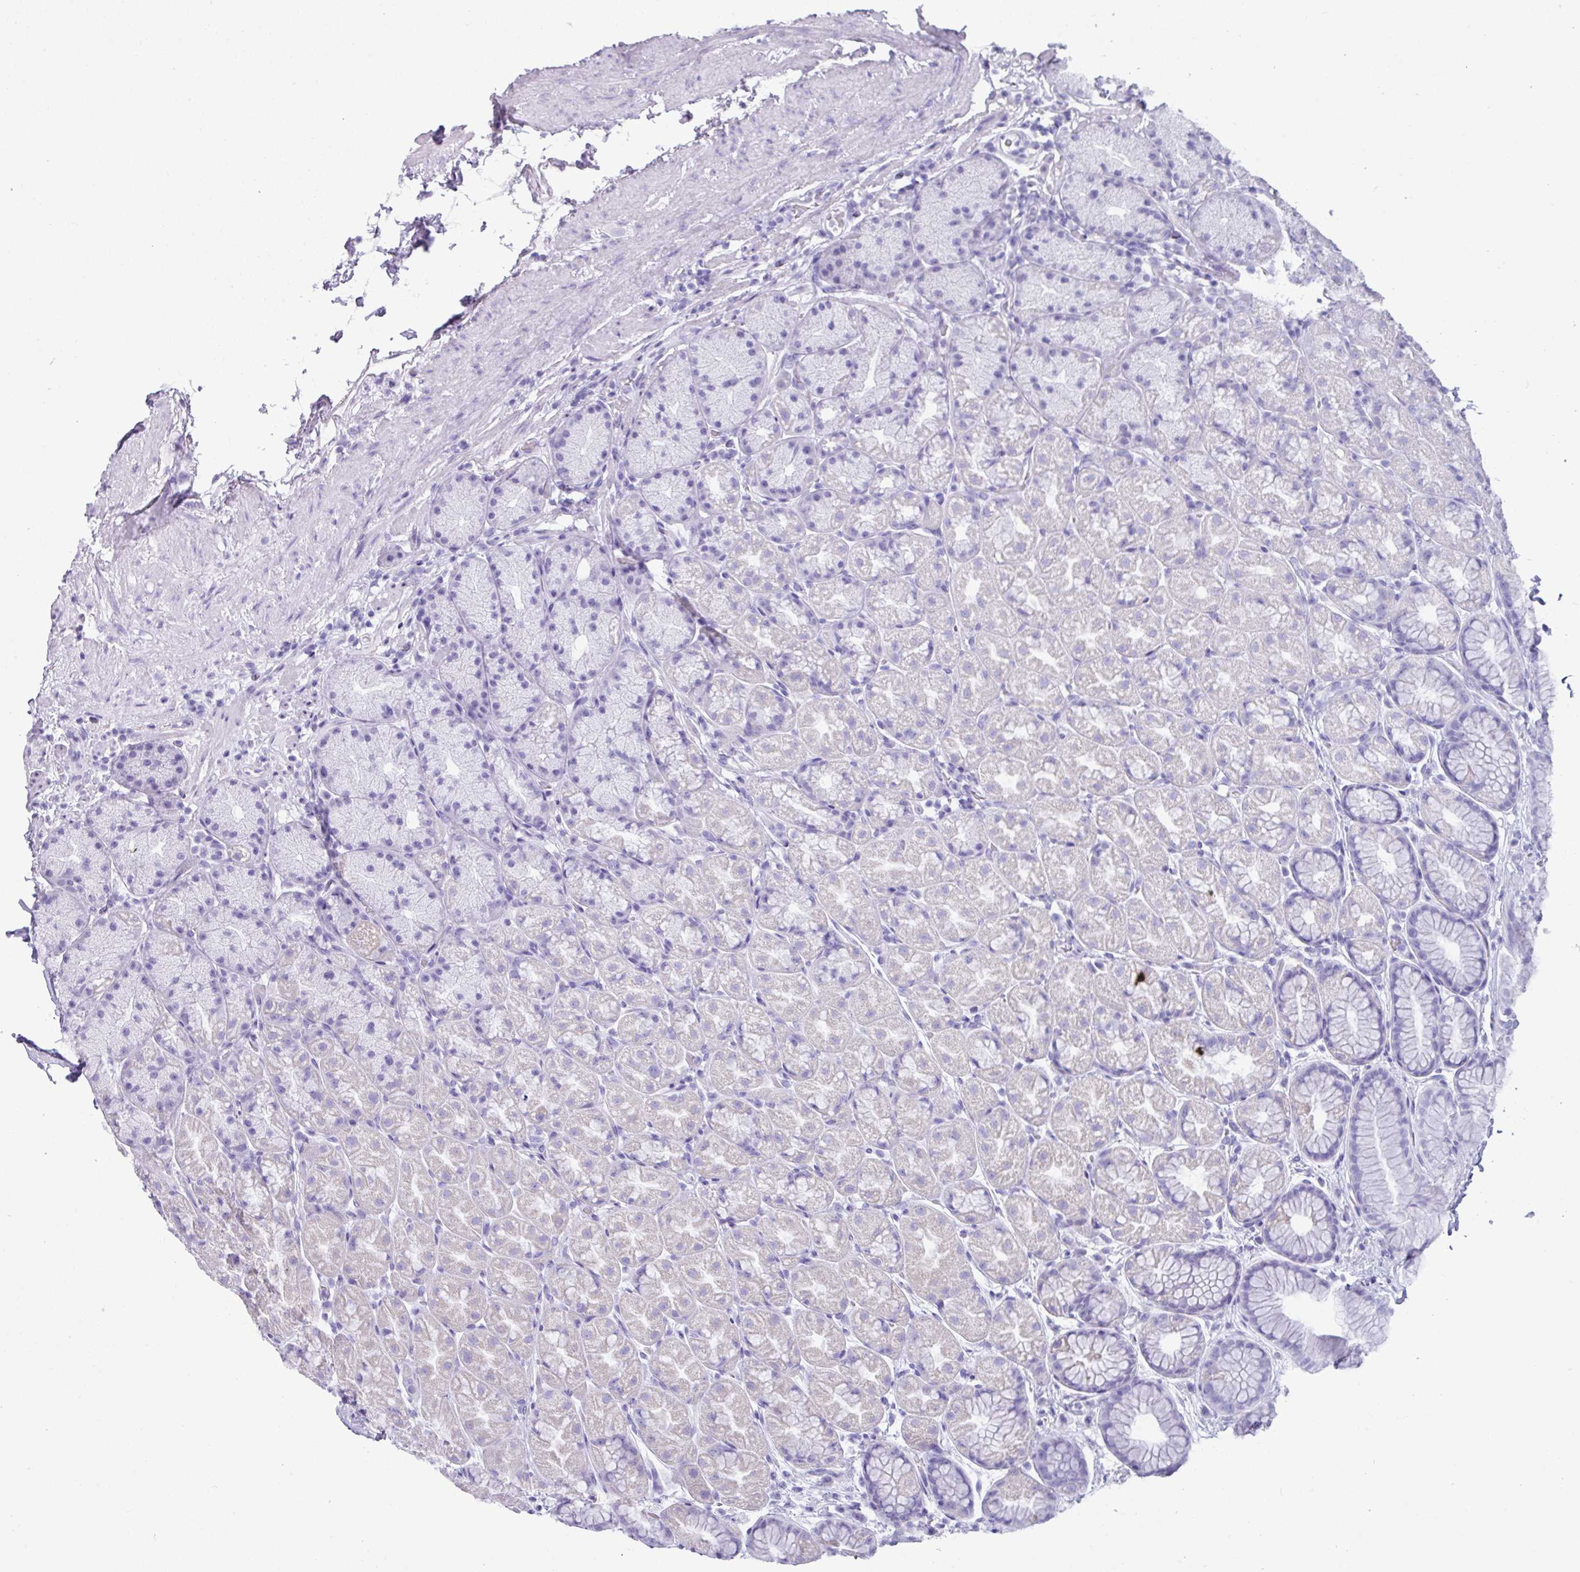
{"staining": {"intensity": "moderate", "quantity": "<25%", "location": "cytoplasmic/membranous"}, "tissue": "stomach", "cell_type": "Glandular cells", "image_type": "normal", "snomed": [{"axis": "morphology", "description": "Normal tissue, NOS"}, {"axis": "topography", "description": "Stomach, lower"}], "caption": "This histopathology image demonstrates immunohistochemistry staining of benign stomach, with low moderate cytoplasmic/membranous expression in about <25% of glandular cells.", "gene": "NCCRP1", "patient": {"sex": "male", "age": 67}}